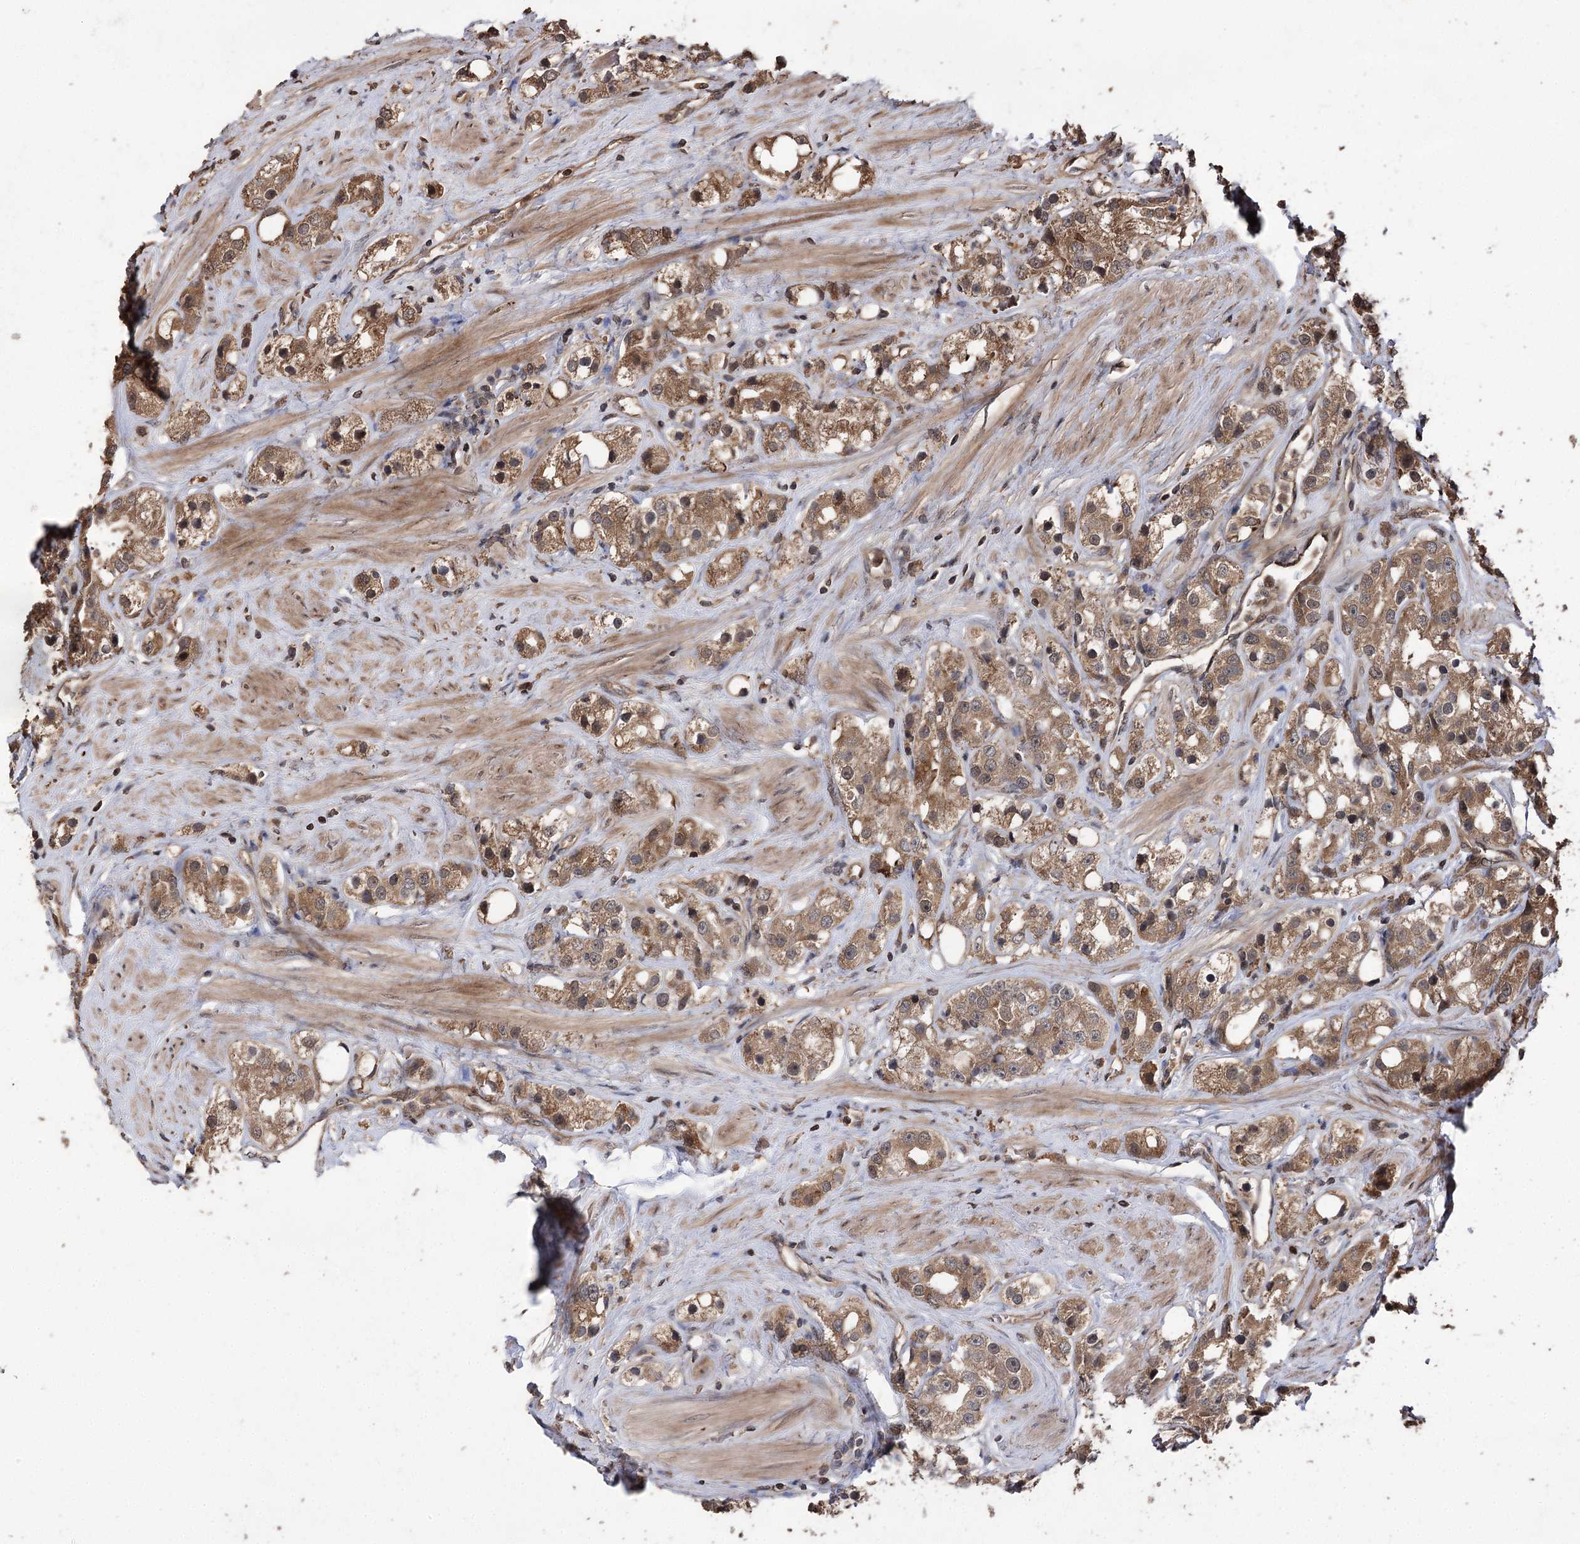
{"staining": {"intensity": "moderate", "quantity": ">75%", "location": "cytoplasmic/membranous"}, "tissue": "prostate cancer", "cell_type": "Tumor cells", "image_type": "cancer", "snomed": [{"axis": "morphology", "description": "Adenocarcinoma, NOS"}, {"axis": "topography", "description": "Prostate"}], "caption": "This is a histology image of IHC staining of adenocarcinoma (prostate), which shows moderate staining in the cytoplasmic/membranous of tumor cells.", "gene": "RASSF3", "patient": {"sex": "male", "age": 79}}